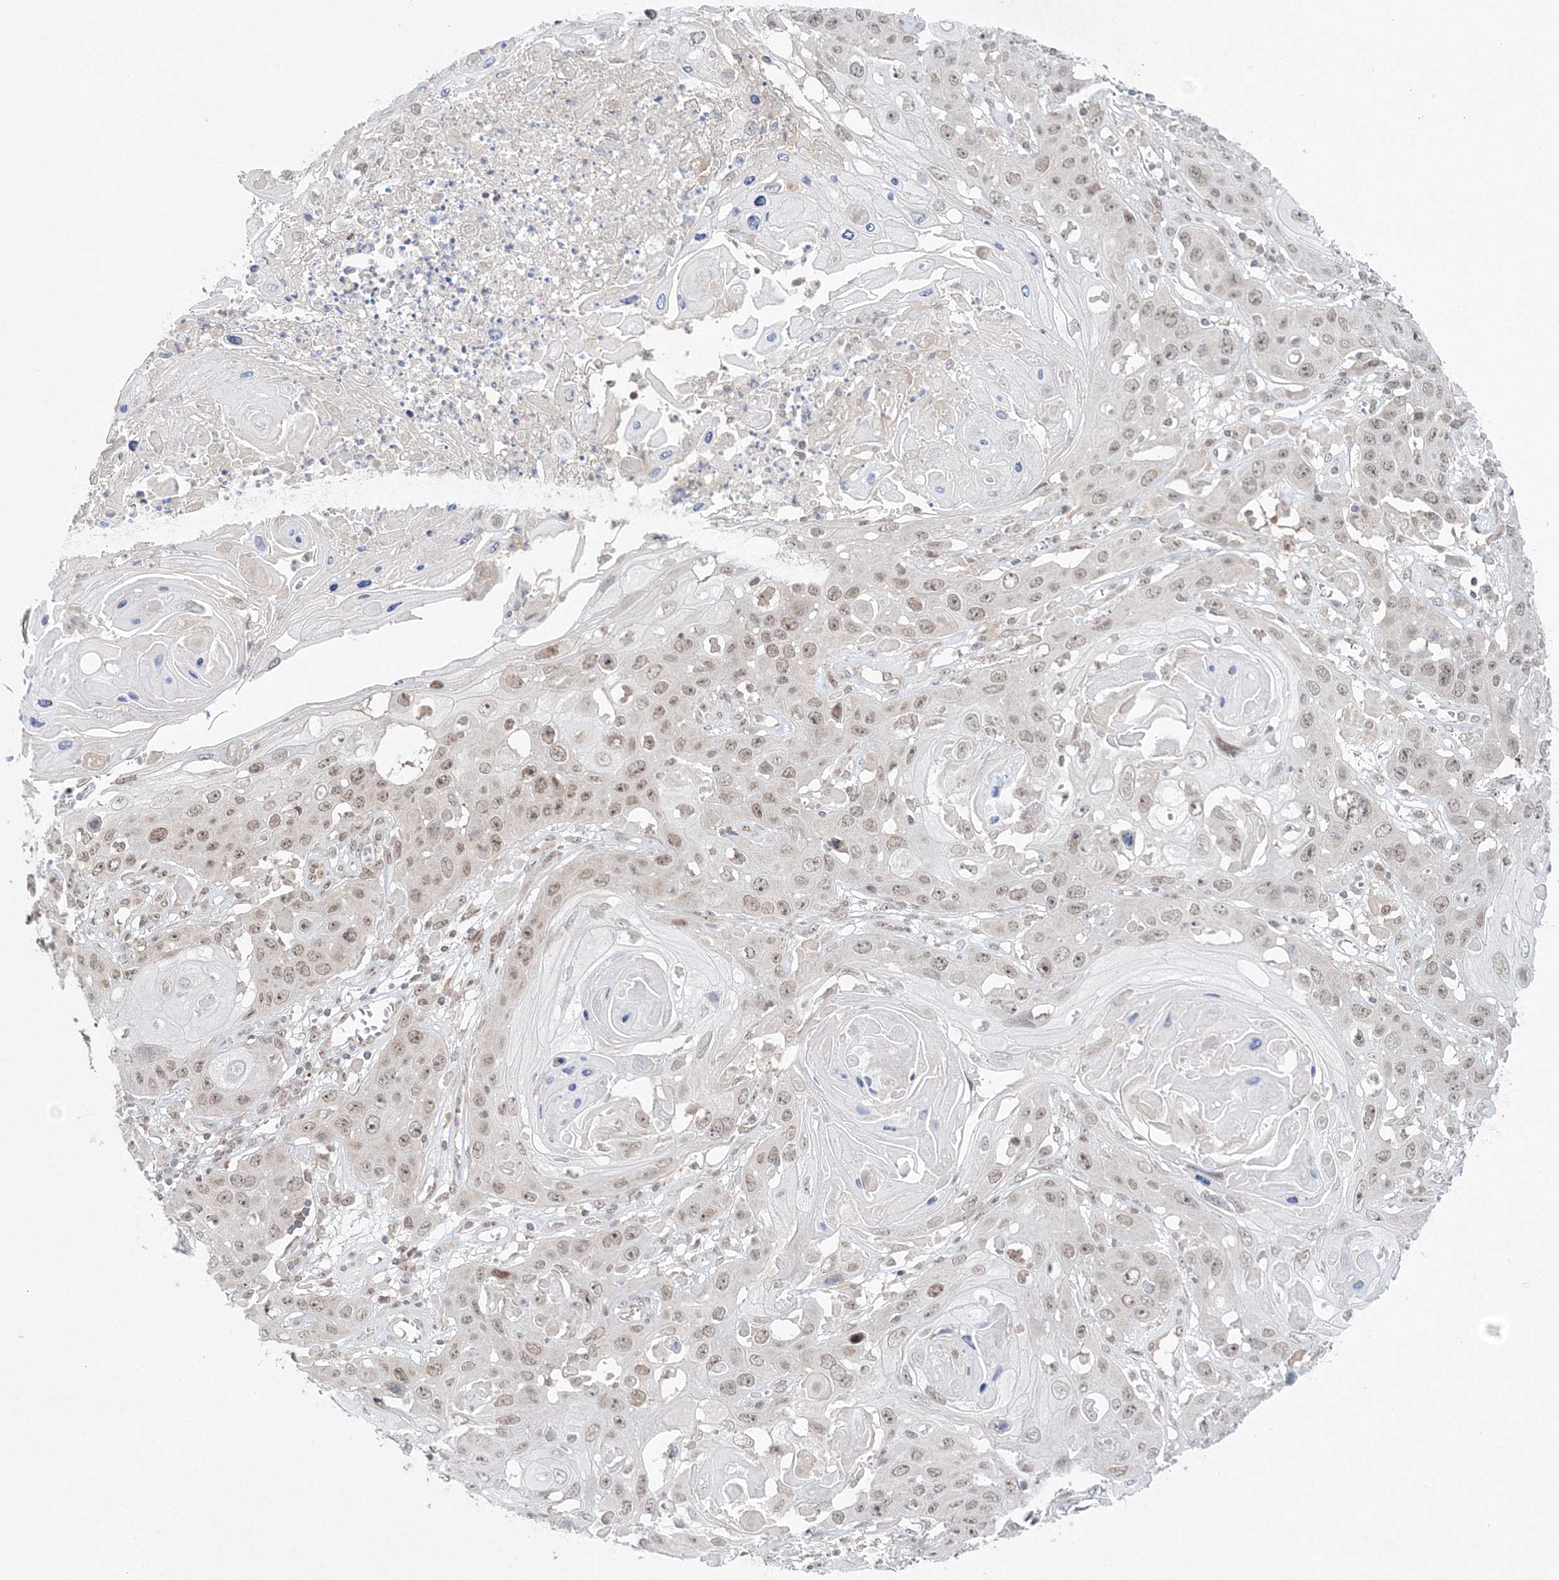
{"staining": {"intensity": "weak", "quantity": ">75%", "location": "nuclear"}, "tissue": "skin cancer", "cell_type": "Tumor cells", "image_type": "cancer", "snomed": [{"axis": "morphology", "description": "Squamous cell carcinoma, NOS"}, {"axis": "topography", "description": "Skin"}], "caption": "Immunohistochemistry (IHC) of skin squamous cell carcinoma exhibits low levels of weak nuclear staining in about >75% of tumor cells.", "gene": "NOA1", "patient": {"sex": "male", "age": 55}}